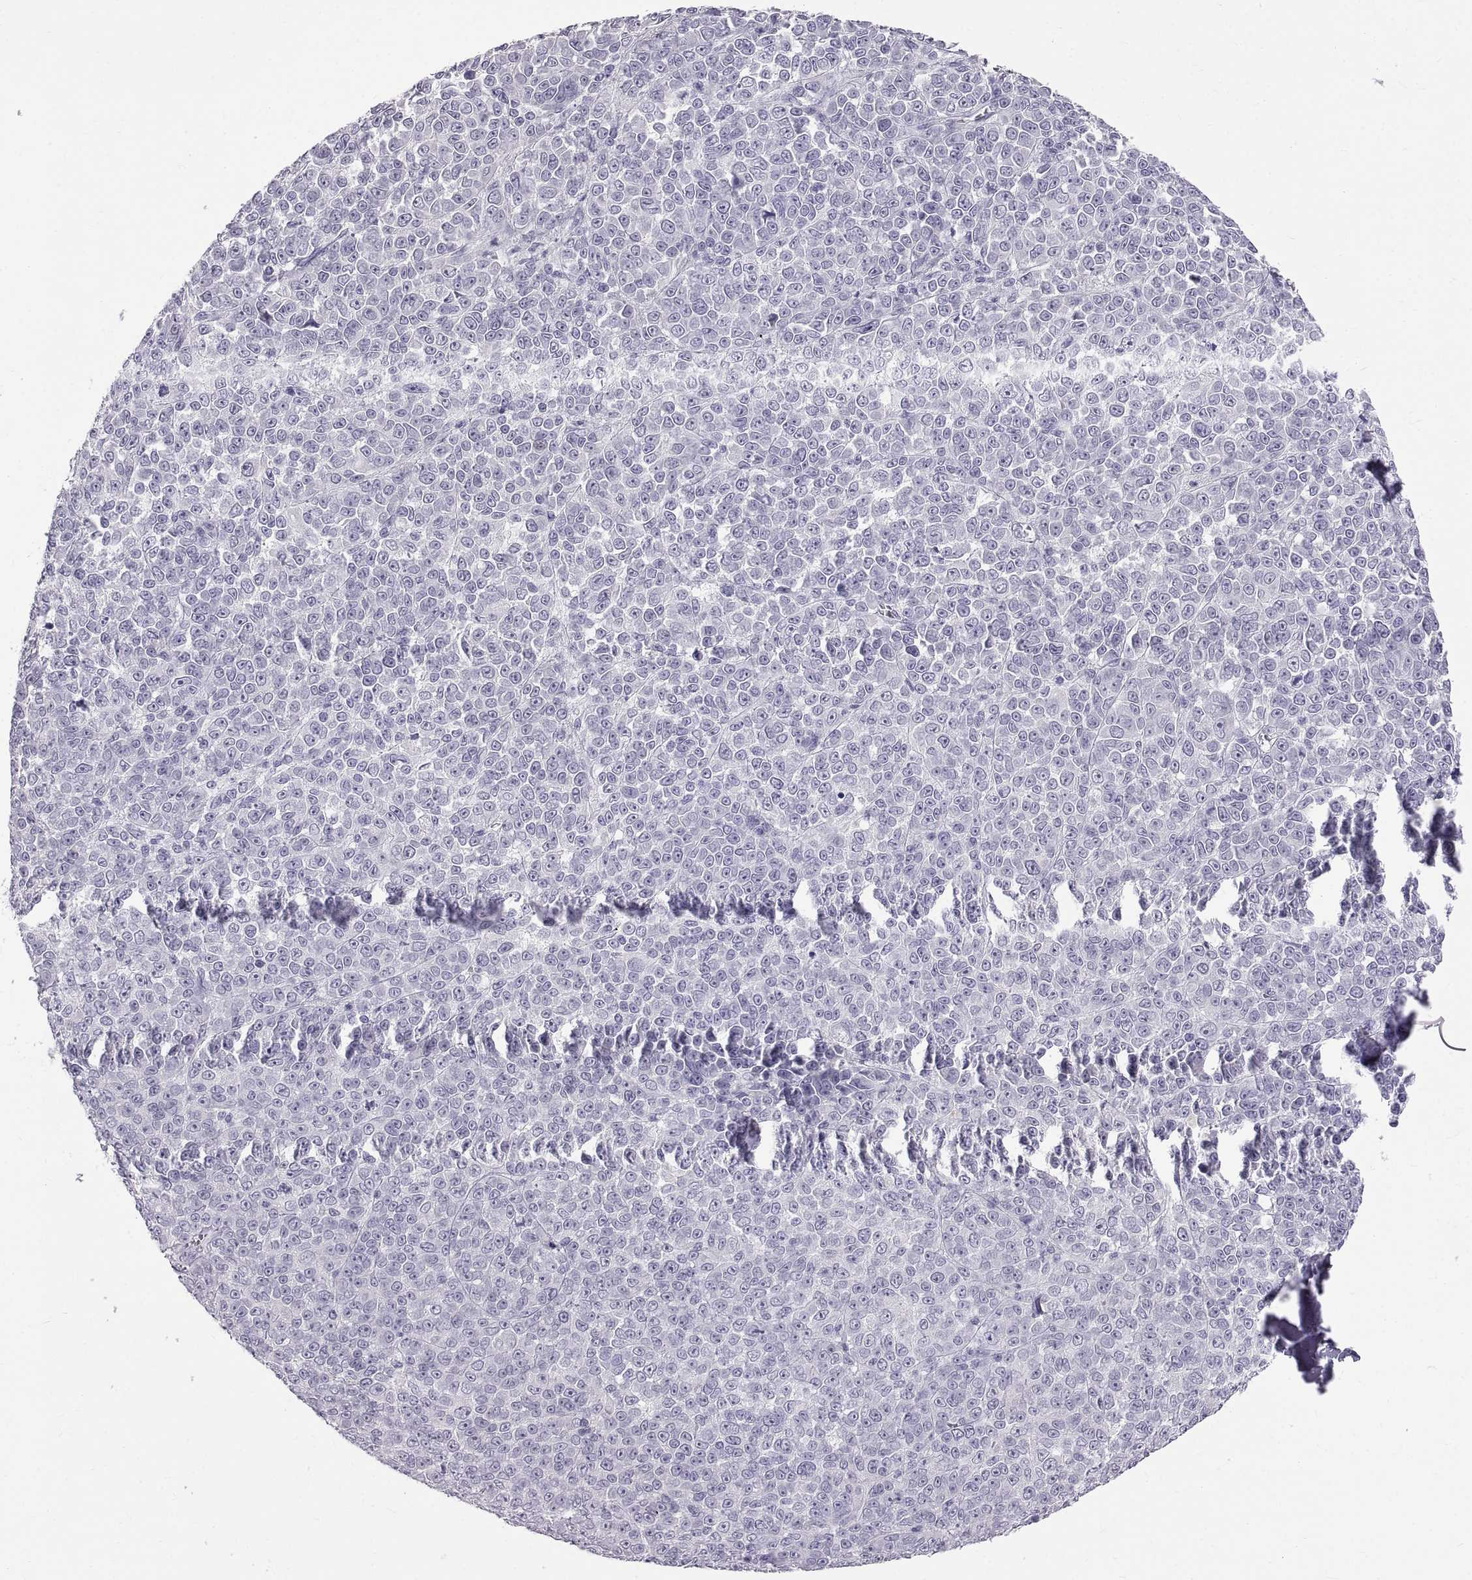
{"staining": {"intensity": "negative", "quantity": "none", "location": "none"}, "tissue": "melanoma", "cell_type": "Tumor cells", "image_type": "cancer", "snomed": [{"axis": "morphology", "description": "Malignant melanoma, NOS"}, {"axis": "topography", "description": "Skin"}], "caption": "The image displays no significant positivity in tumor cells of malignant melanoma. Brightfield microscopy of immunohistochemistry (IHC) stained with DAB (3,3'-diaminobenzidine) (brown) and hematoxylin (blue), captured at high magnification.", "gene": "WFDC8", "patient": {"sex": "female", "age": 95}}